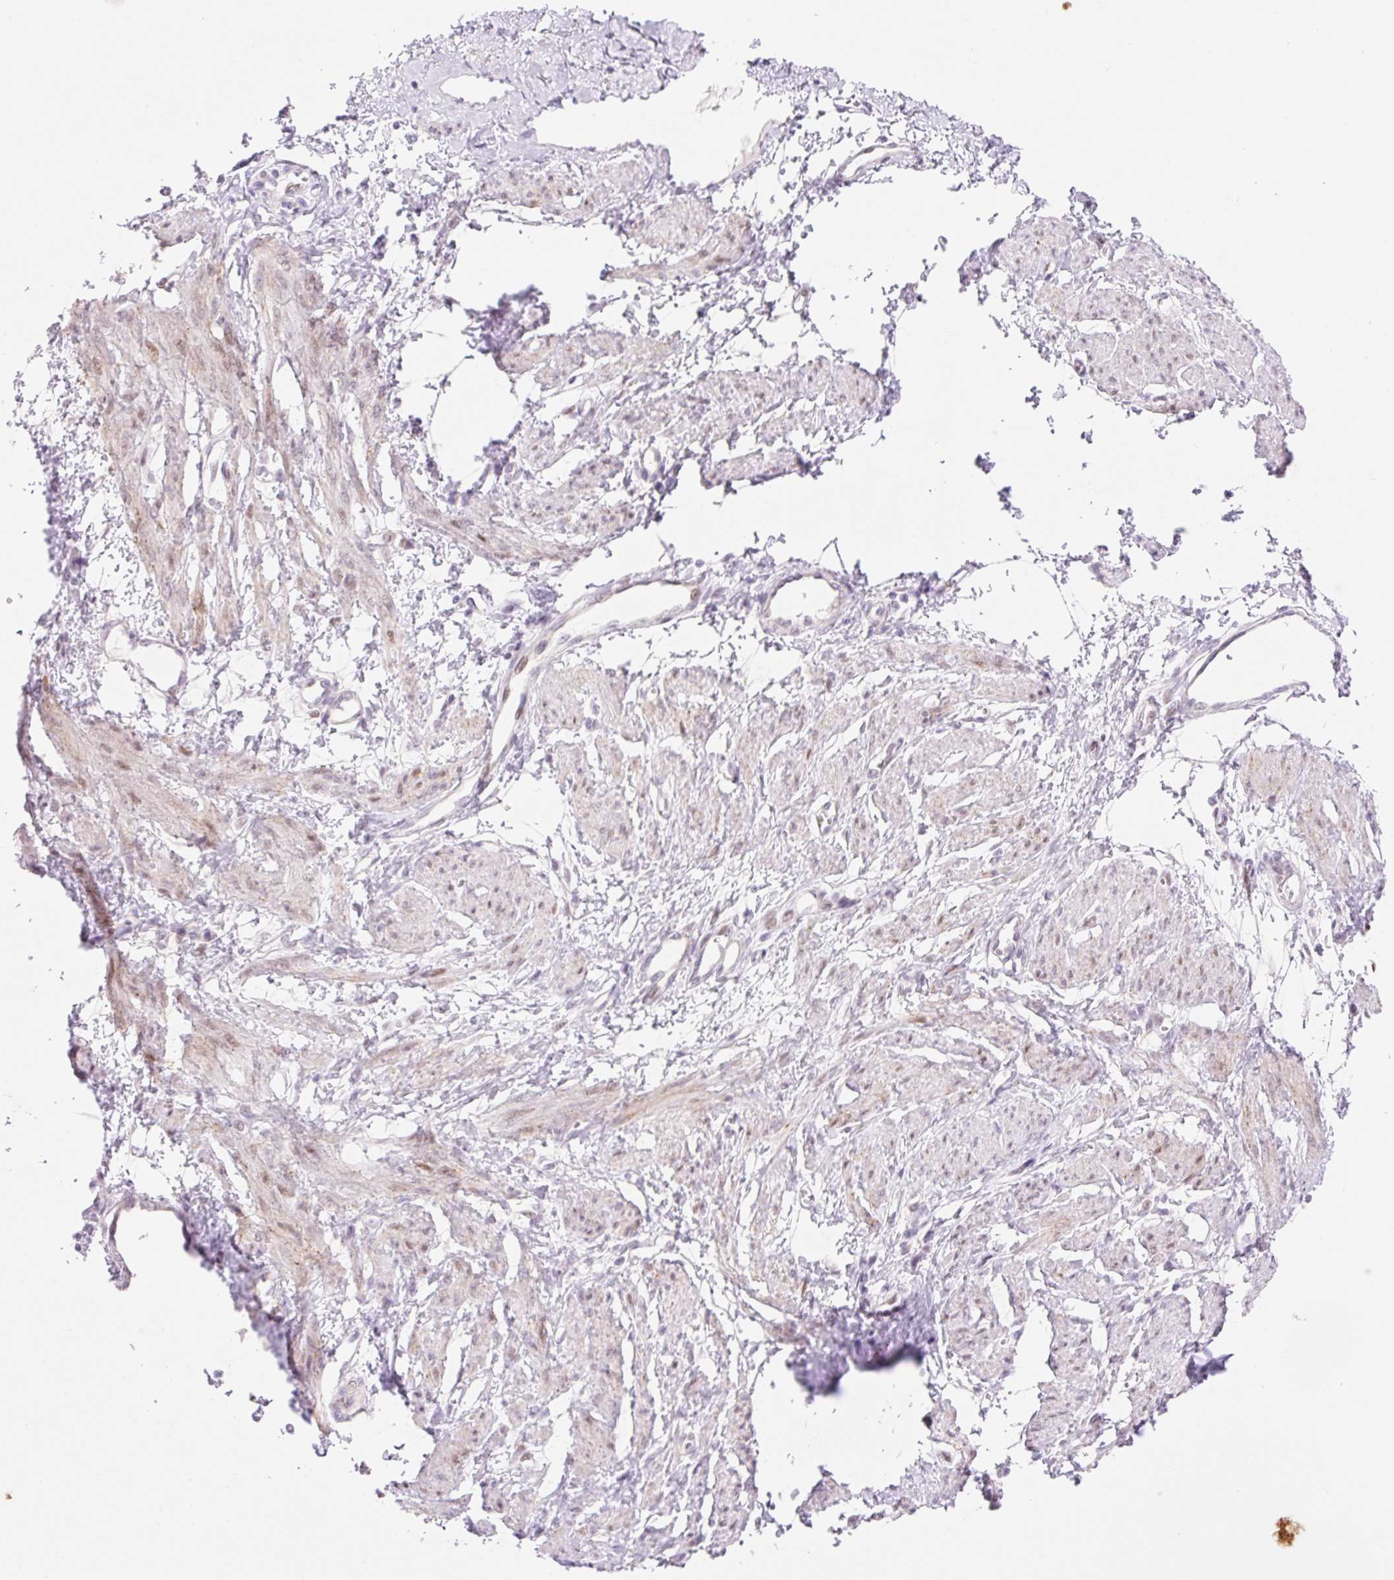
{"staining": {"intensity": "weak", "quantity": "25%-75%", "location": "nuclear"}, "tissue": "smooth muscle", "cell_type": "Smooth muscle cells", "image_type": "normal", "snomed": [{"axis": "morphology", "description": "Normal tissue, NOS"}, {"axis": "topography", "description": "Smooth muscle"}, {"axis": "topography", "description": "Uterus"}], "caption": "Immunohistochemical staining of benign human smooth muscle exhibits low levels of weak nuclear expression in approximately 25%-75% of smooth muscle cells. The staining was performed using DAB (3,3'-diaminobenzidine), with brown indicating positive protein expression. Nuclei are stained blue with hematoxylin.", "gene": "H2BW1", "patient": {"sex": "female", "age": 39}}